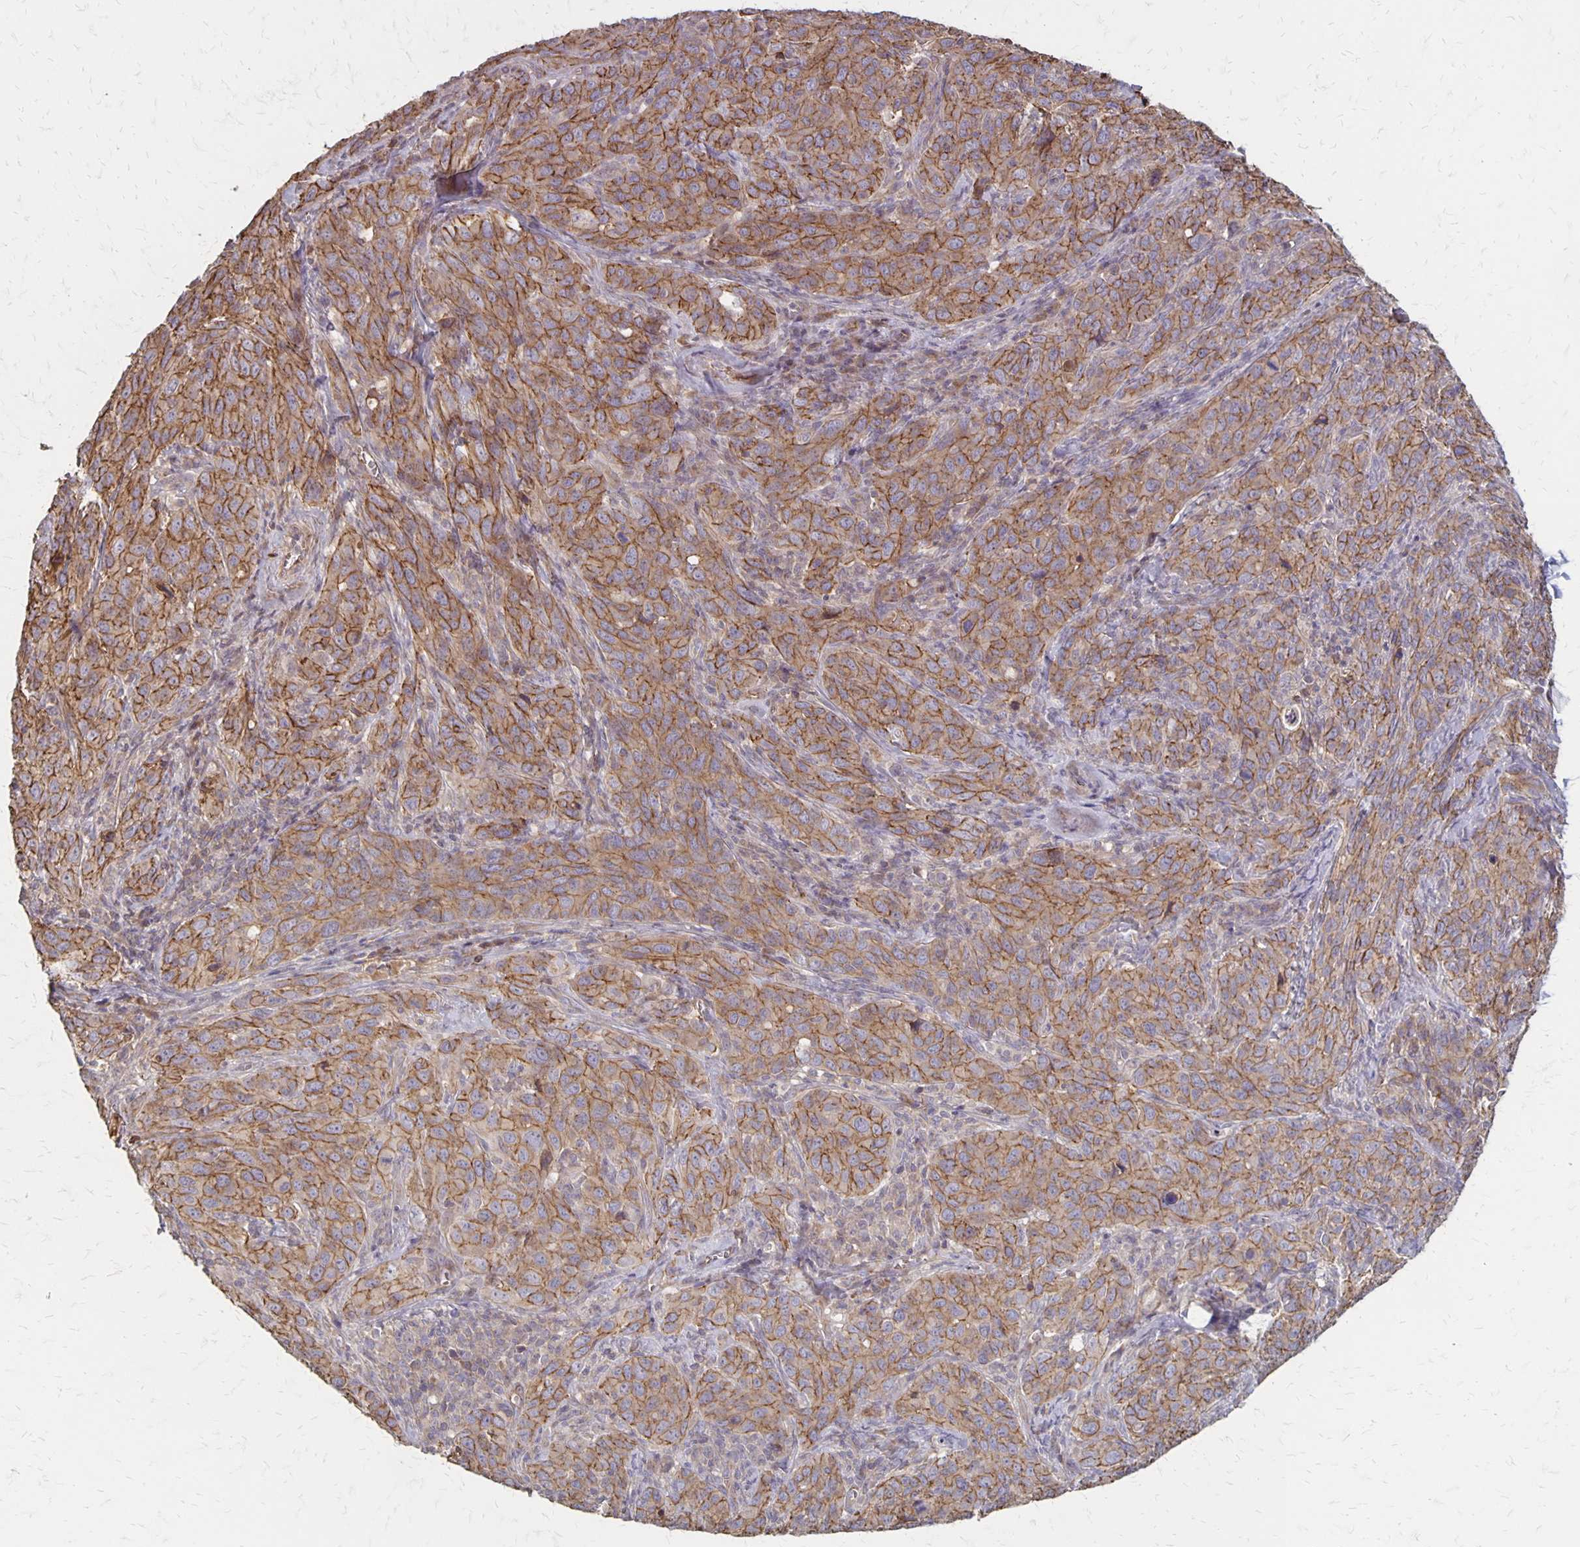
{"staining": {"intensity": "moderate", "quantity": ">75%", "location": "cytoplasmic/membranous"}, "tissue": "cervical cancer", "cell_type": "Tumor cells", "image_type": "cancer", "snomed": [{"axis": "morphology", "description": "Normal tissue, NOS"}, {"axis": "morphology", "description": "Squamous cell carcinoma, NOS"}, {"axis": "topography", "description": "Cervix"}], "caption": "Human cervical cancer (squamous cell carcinoma) stained for a protein (brown) exhibits moderate cytoplasmic/membranous positive expression in approximately >75% of tumor cells.", "gene": "PROM2", "patient": {"sex": "female", "age": 51}}